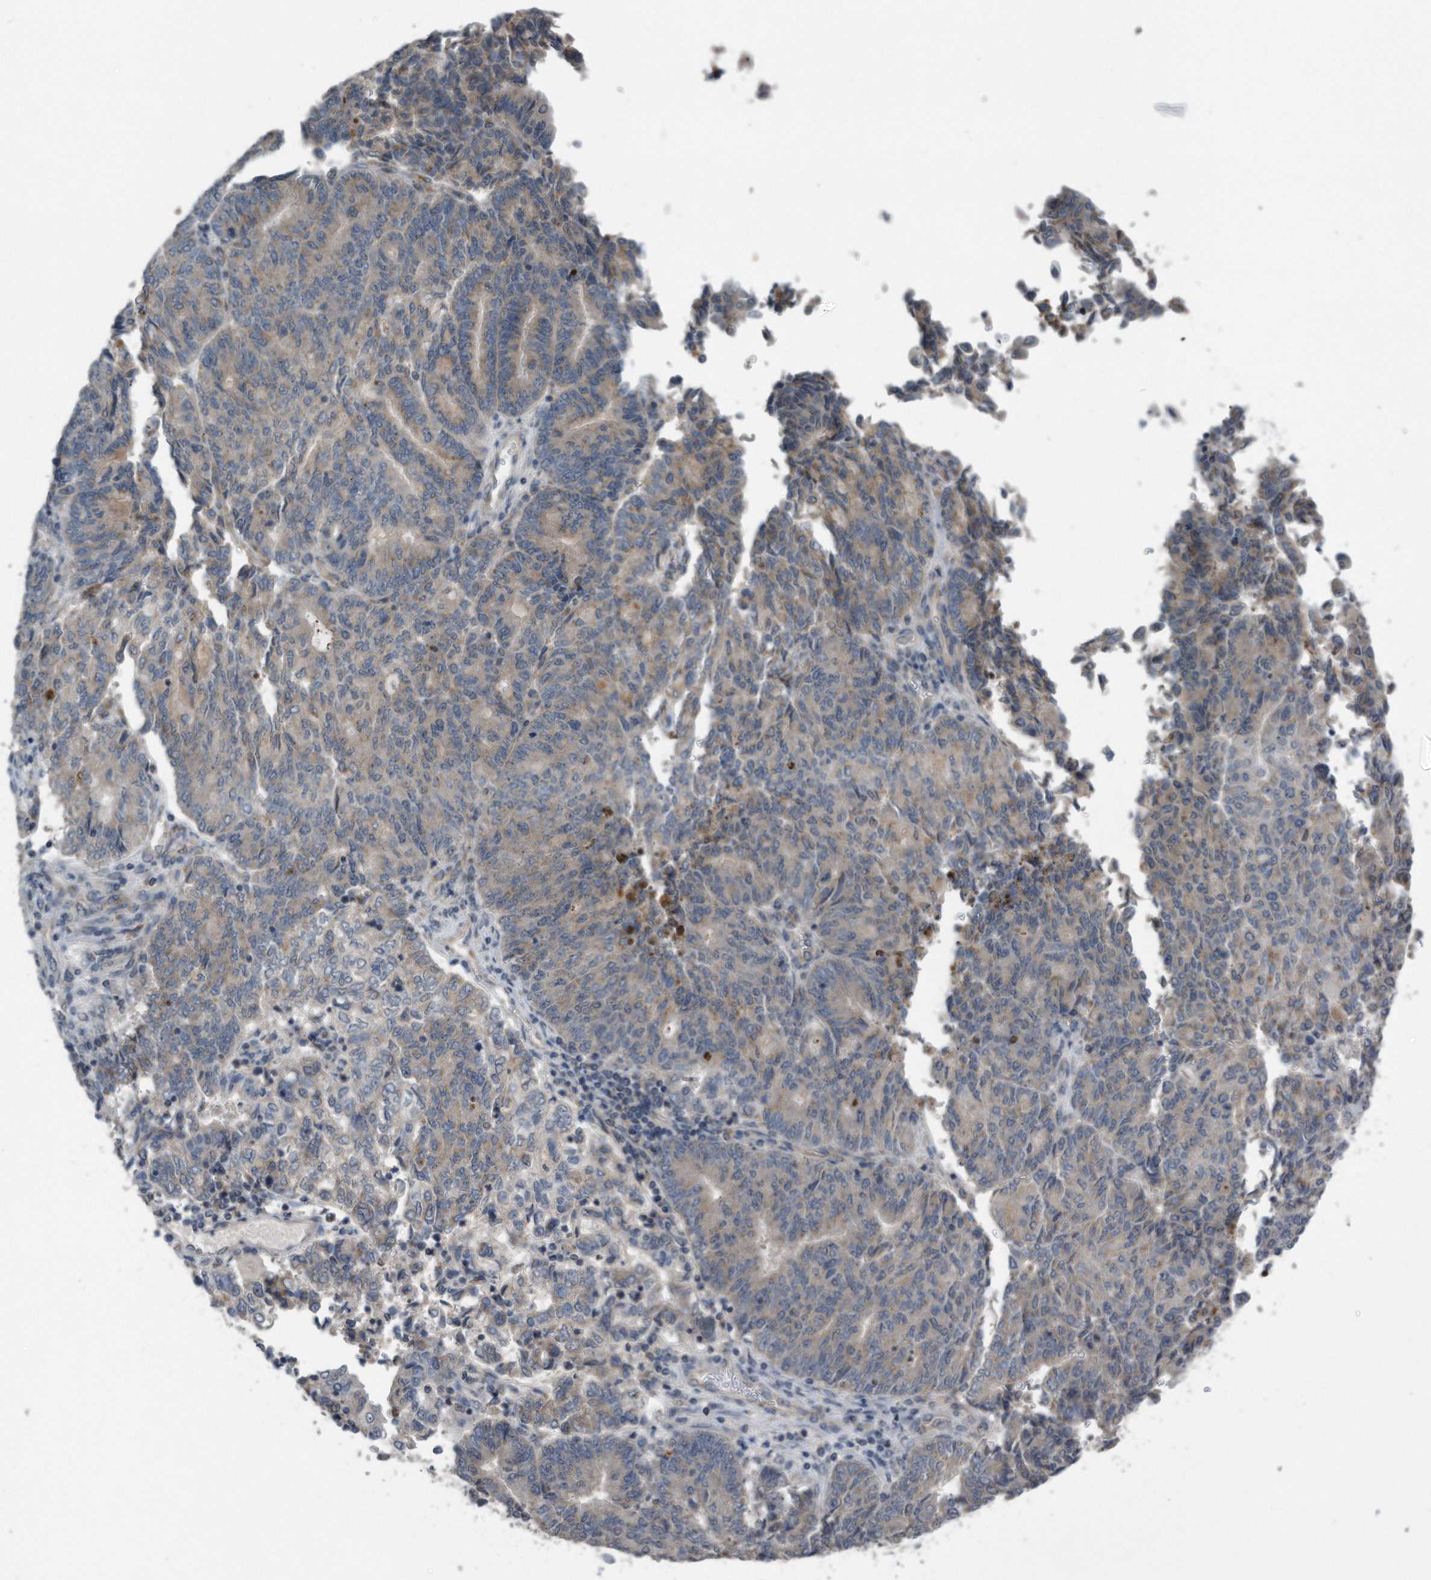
{"staining": {"intensity": "weak", "quantity": "<25%", "location": "cytoplasmic/membranous"}, "tissue": "endometrial cancer", "cell_type": "Tumor cells", "image_type": "cancer", "snomed": [{"axis": "morphology", "description": "Adenocarcinoma, NOS"}, {"axis": "topography", "description": "Endometrium"}], "caption": "Tumor cells show no significant protein positivity in endometrial cancer (adenocarcinoma).", "gene": "LYRM4", "patient": {"sex": "female", "age": 80}}